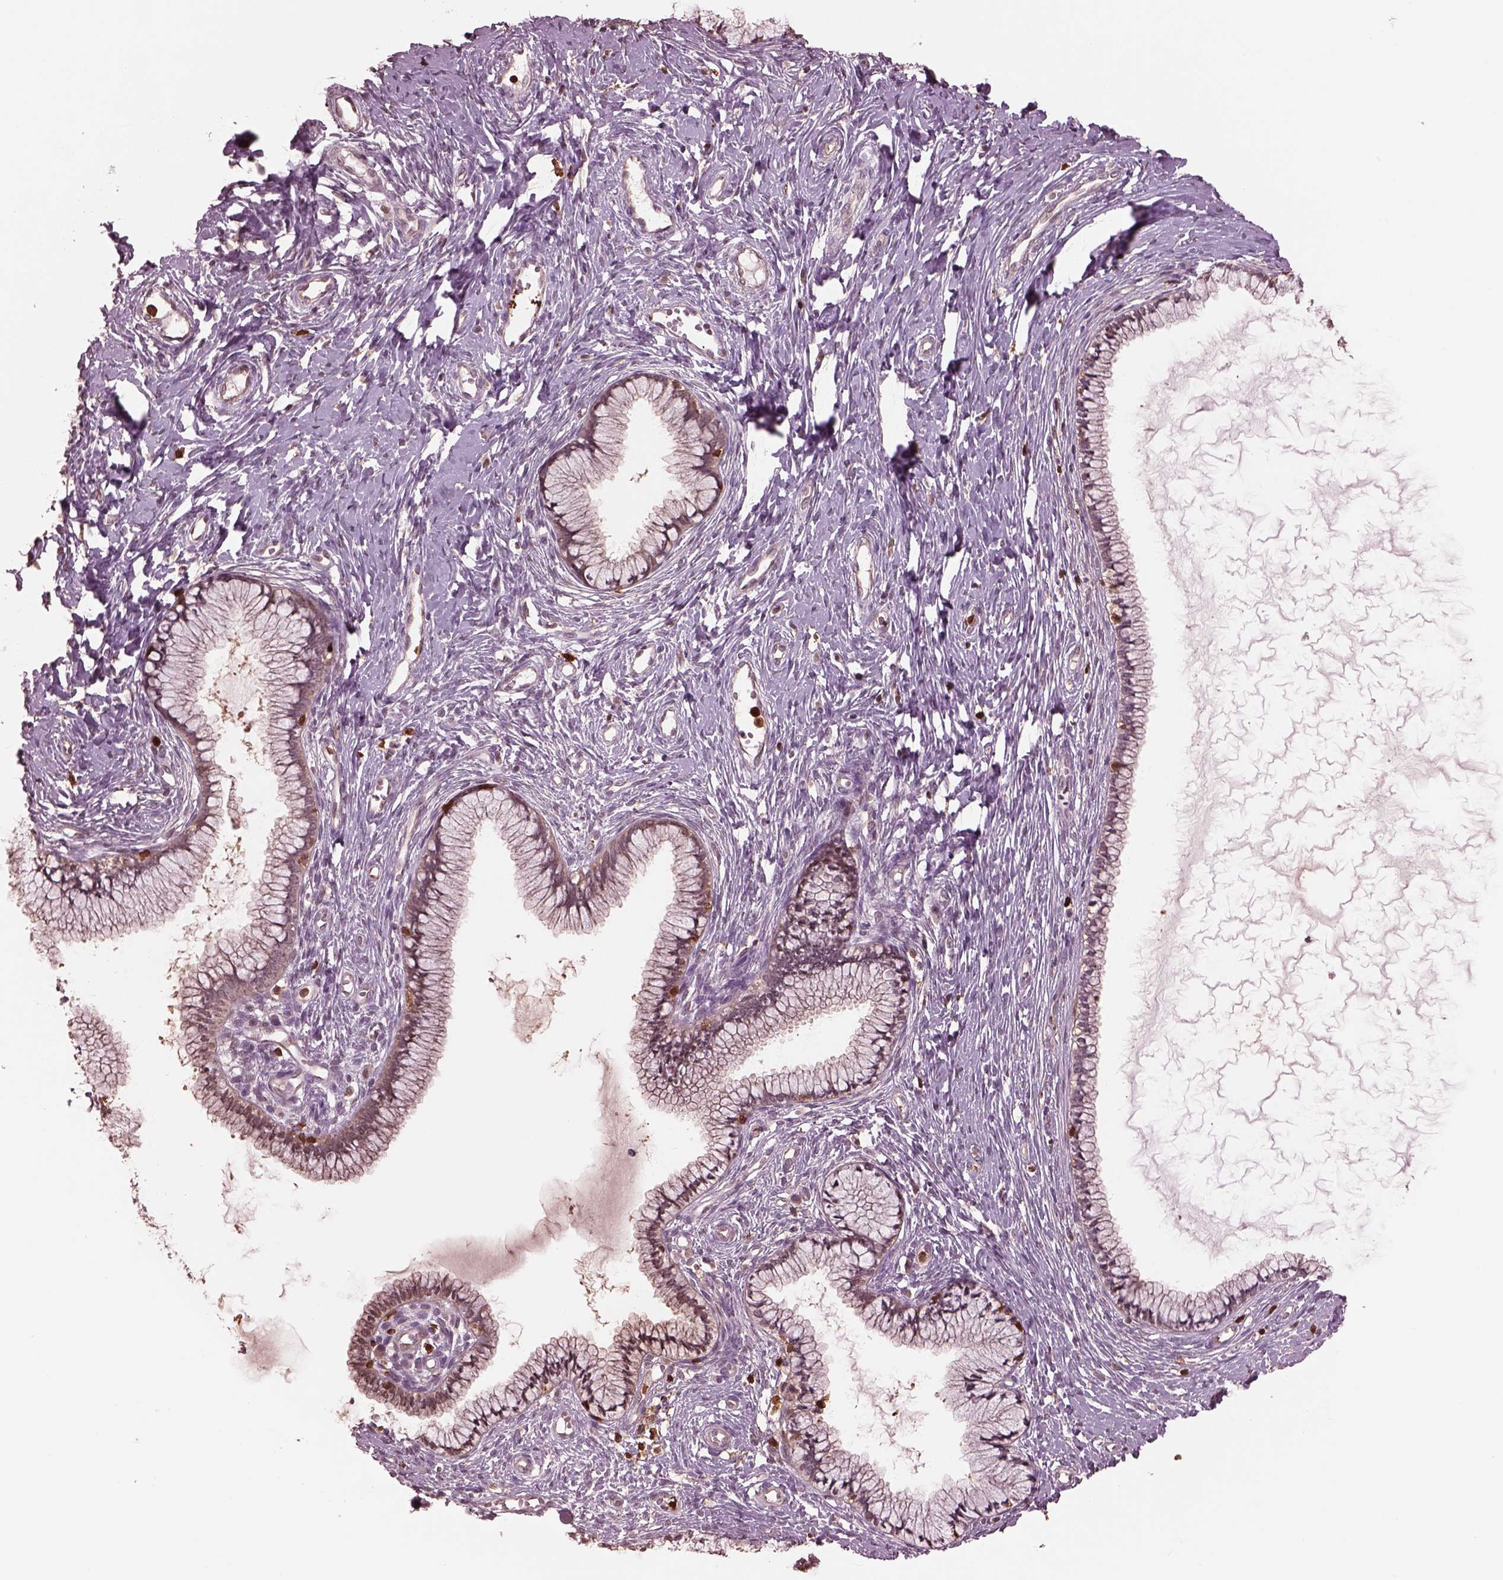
{"staining": {"intensity": "negative", "quantity": "none", "location": "none"}, "tissue": "cervix", "cell_type": "Glandular cells", "image_type": "normal", "snomed": [{"axis": "morphology", "description": "Normal tissue, NOS"}, {"axis": "topography", "description": "Cervix"}], "caption": "Histopathology image shows no protein staining in glandular cells of normal cervix.", "gene": "IL31RA", "patient": {"sex": "female", "age": 40}}